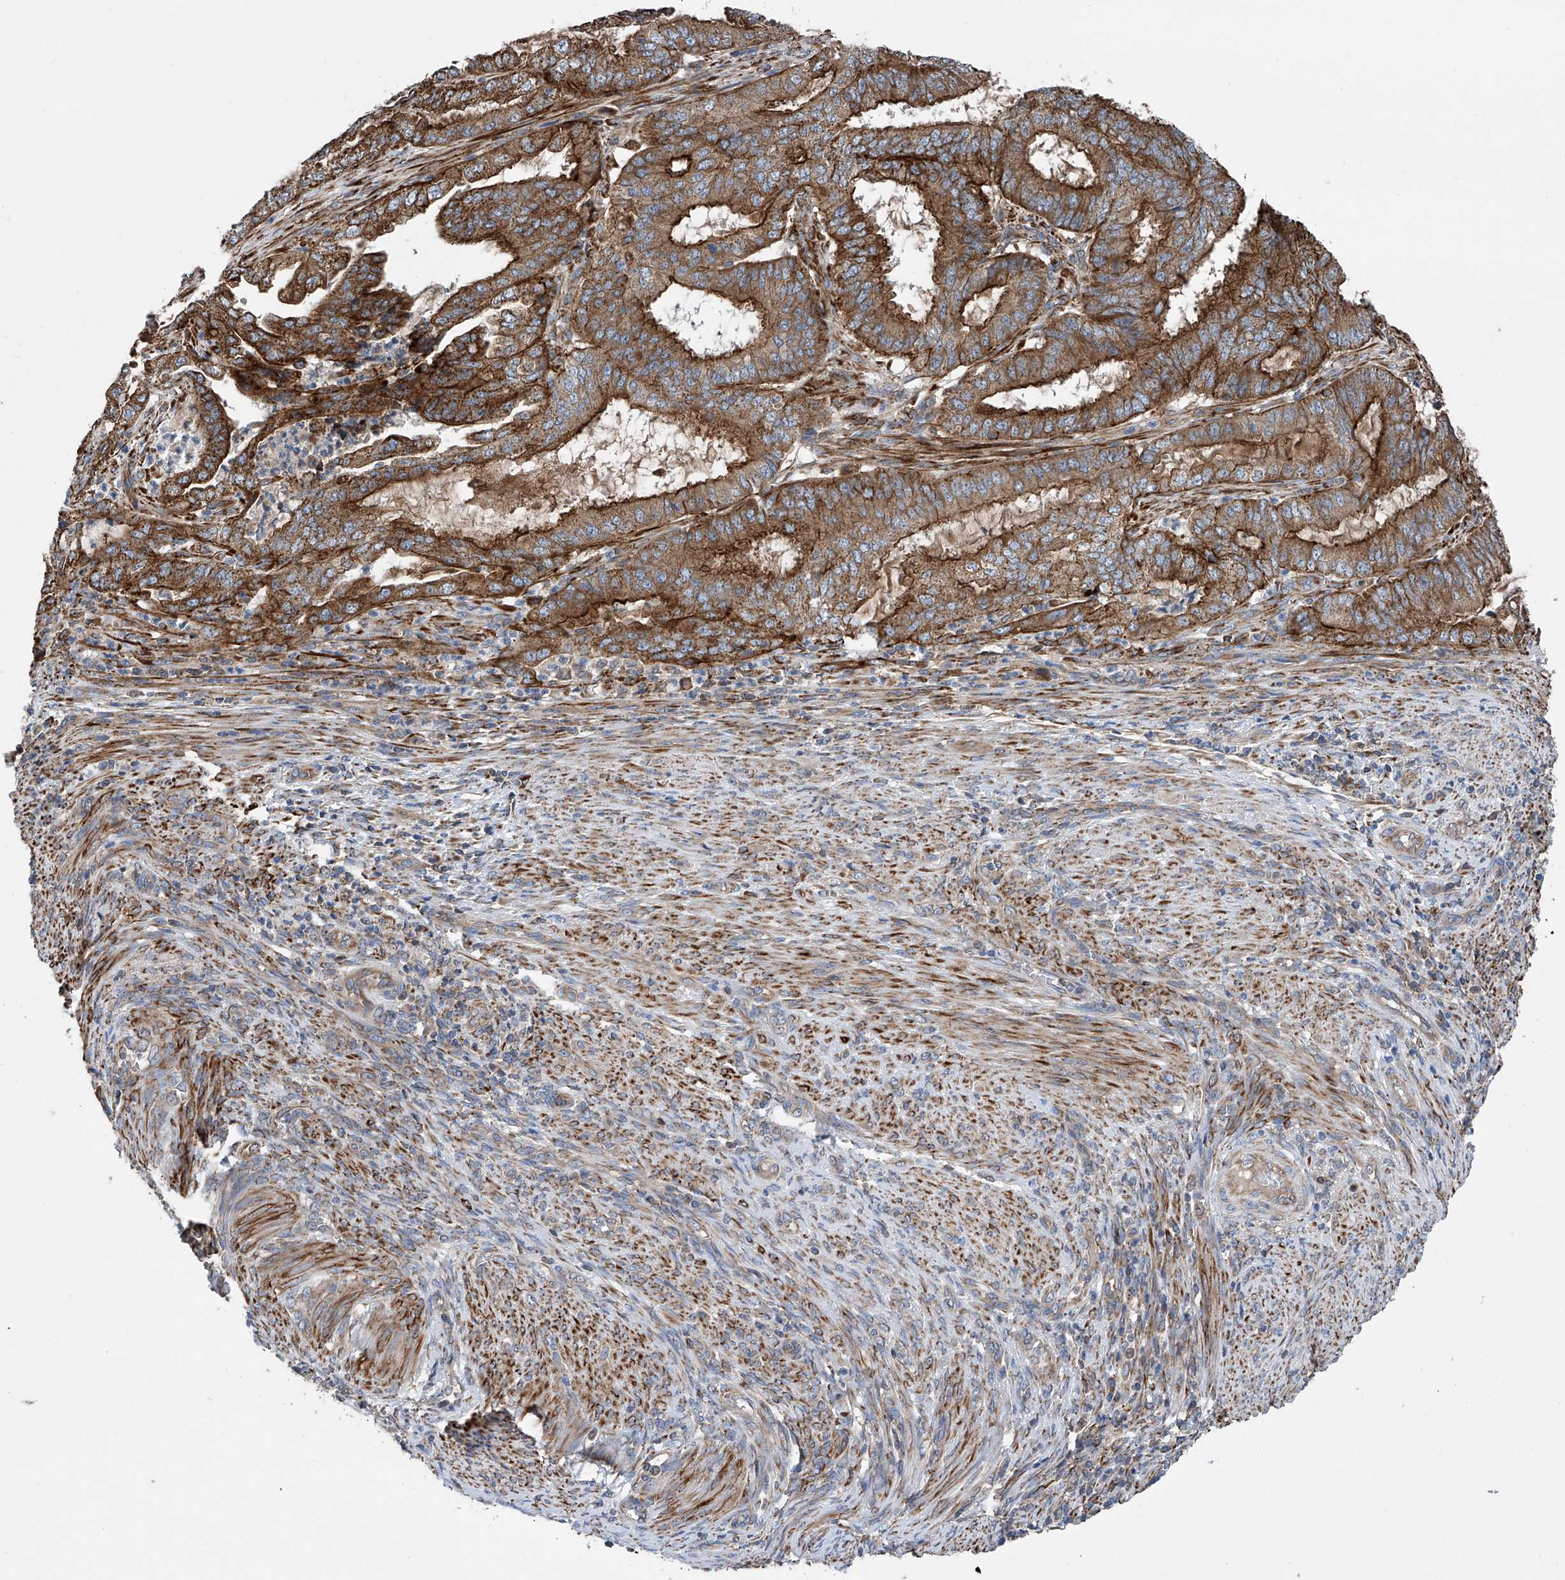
{"staining": {"intensity": "strong", "quantity": ">75%", "location": "cytoplasmic/membranous"}, "tissue": "endometrial cancer", "cell_type": "Tumor cells", "image_type": "cancer", "snomed": [{"axis": "morphology", "description": "Adenocarcinoma, NOS"}, {"axis": "topography", "description": "Endometrium"}], "caption": "Immunohistochemistry micrograph of neoplastic tissue: endometrial cancer stained using immunohistochemistry shows high levels of strong protein expression localized specifically in the cytoplasmic/membranous of tumor cells, appearing as a cytoplasmic/membranous brown color.", "gene": "ASCC3", "patient": {"sex": "female", "age": 51}}